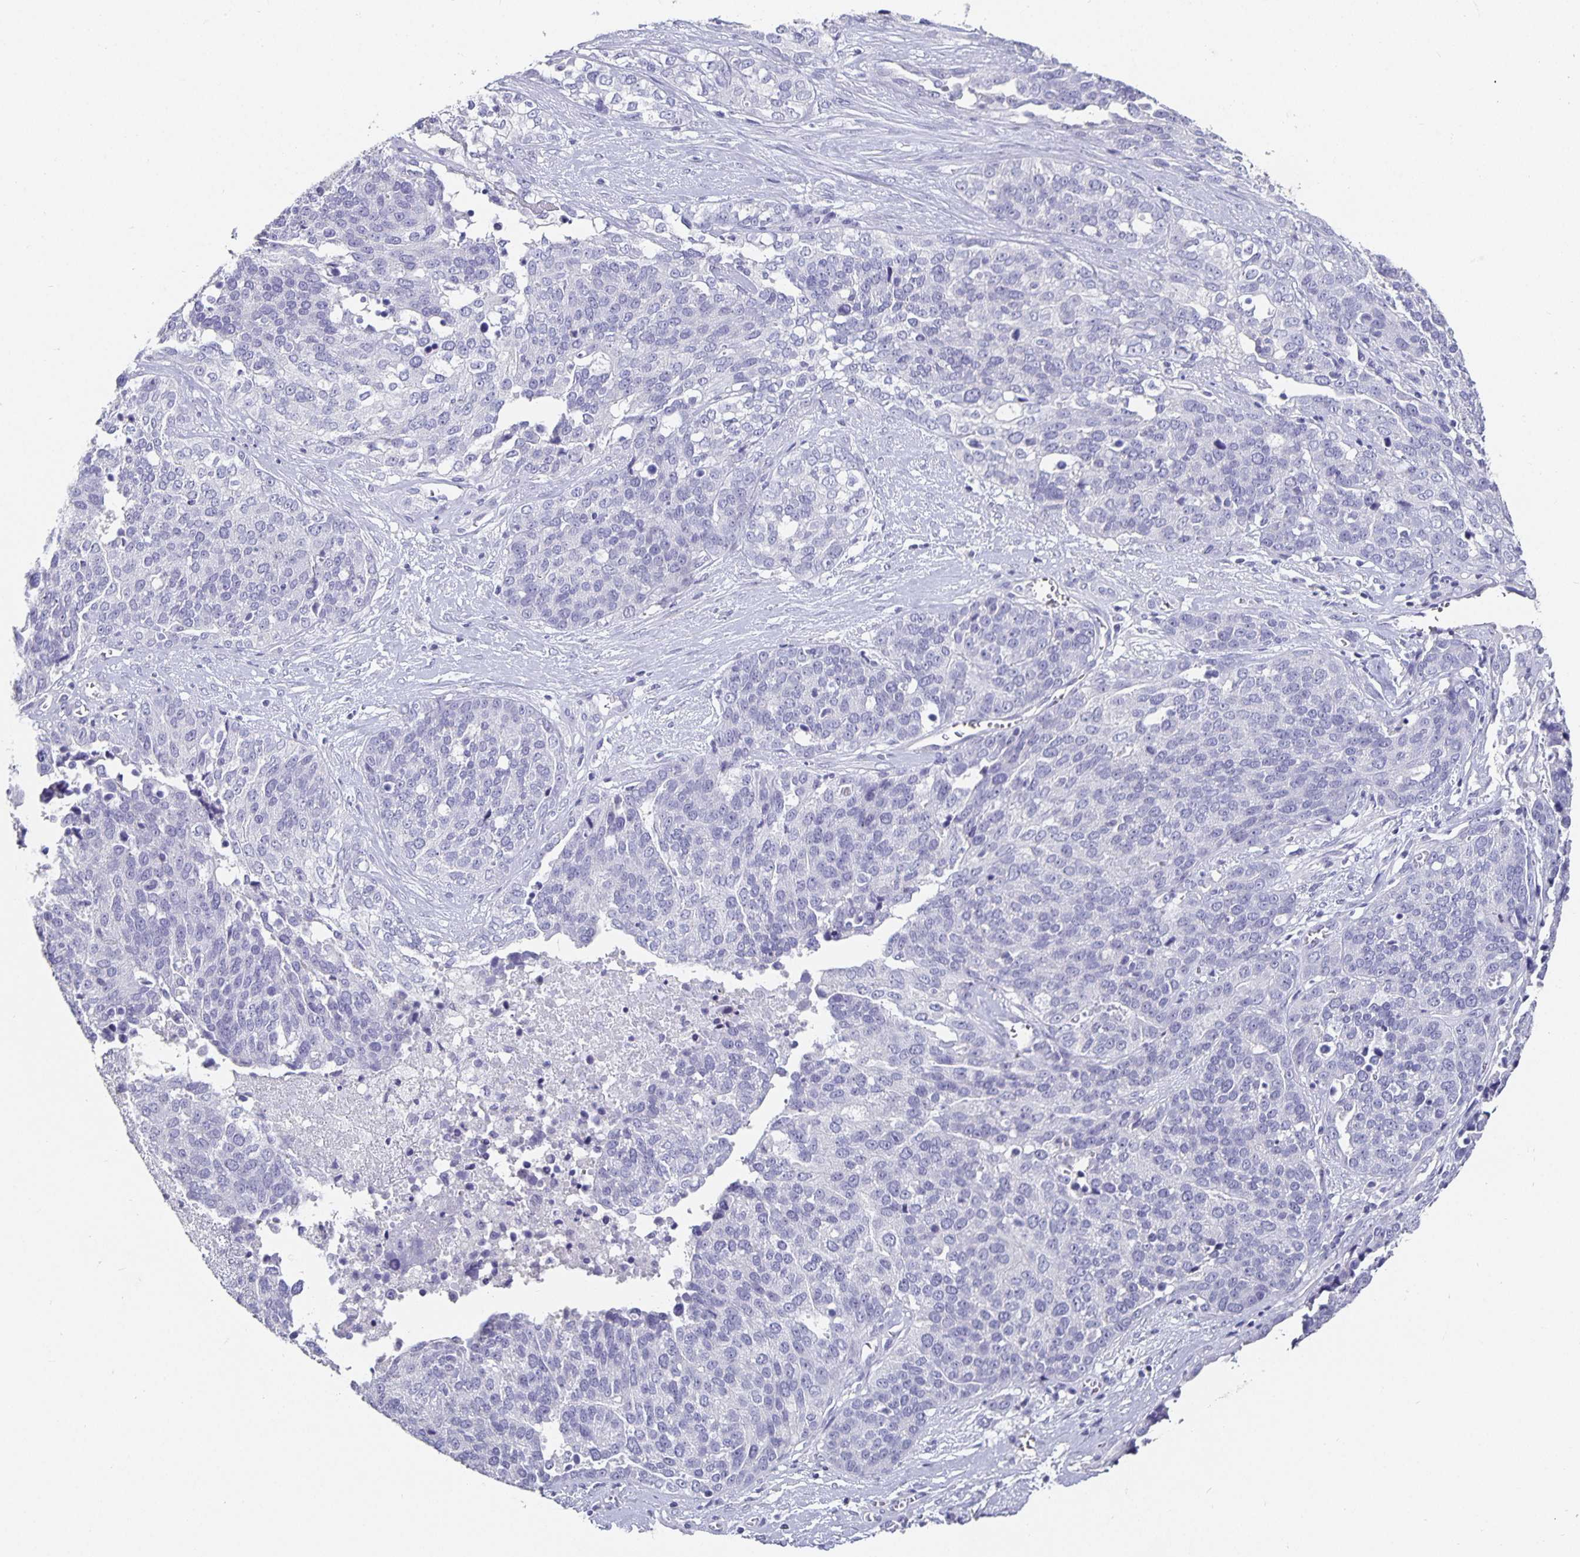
{"staining": {"intensity": "negative", "quantity": "none", "location": "none"}, "tissue": "ovarian cancer", "cell_type": "Tumor cells", "image_type": "cancer", "snomed": [{"axis": "morphology", "description": "Cystadenocarcinoma, serous, NOS"}, {"axis": "topography", "description": "Ovary"}], "caption": "This is a image of immunohistochemistry staining of ovarian cancer (serous cystadenocarcinoma), which shows no expression in tumor cells.", "gene": "CHGA", "patient": {"sex": "female", "age": 44}}